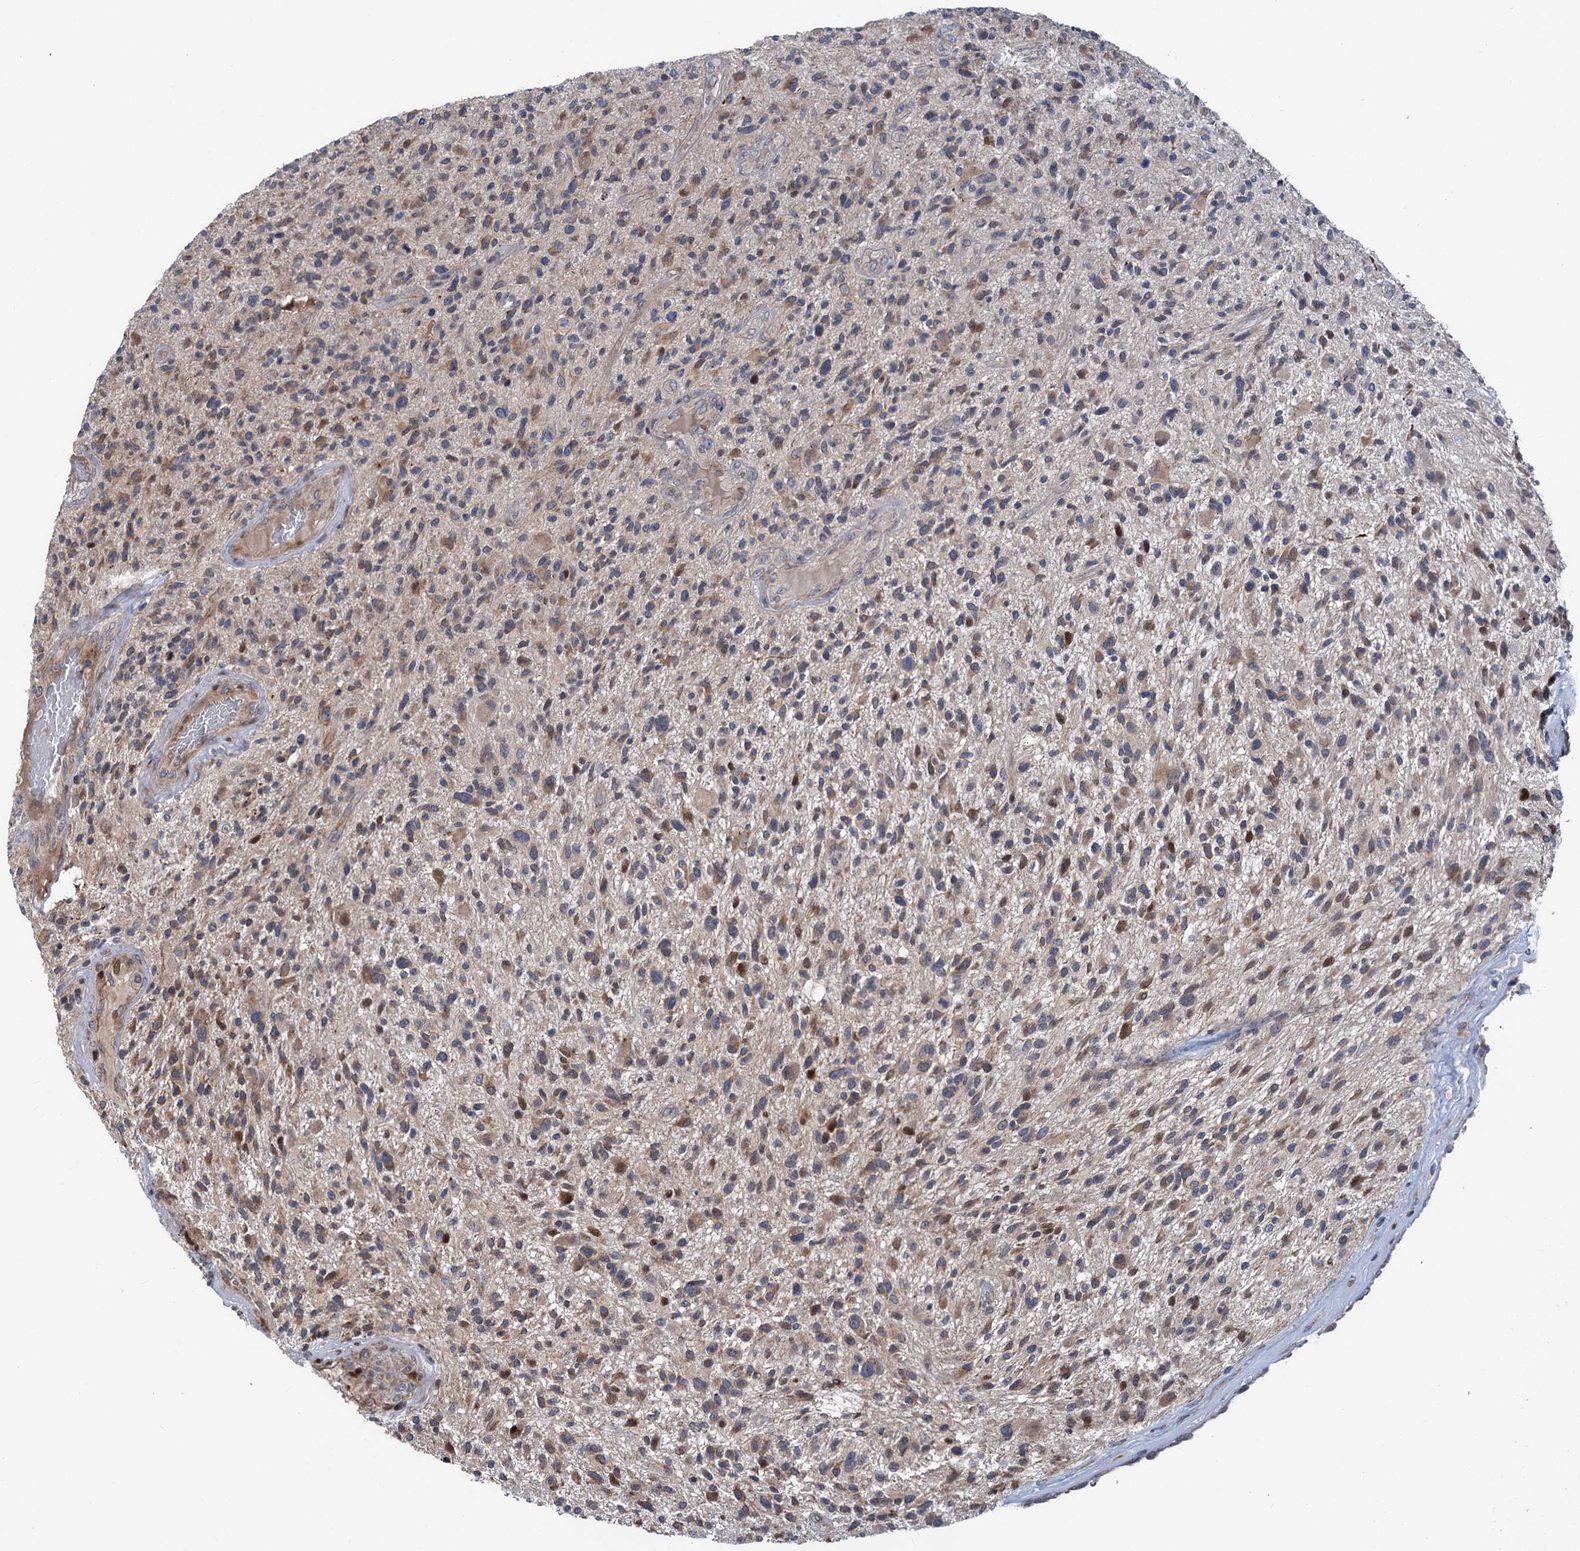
{"staining": {"intensity": "weak", "quantity": "25%-75%", "location": "cytoplasmic/membranous"}, "tissue": "glioma", "cell_type": "Tumor cells", "image_type": "cancer", "snomed": [{"axis": "morphology", "description": "Glioma, malignant, High grade"}, {"axis": "topography", "description": "Brain"}], "caption": "High-magnification brightfield microscopy of malignant glioma (high-grade) stained with DAB (3,3'-diaminobenzidine) (brown) and counterstained with hematoxylin (blue). tumor cells exhibit weak cytoplasmic/membranous positivity is seen in about25%-75% of cells.", "gene": "UBR1", "patient": {"sex": "male", "age": 47}}